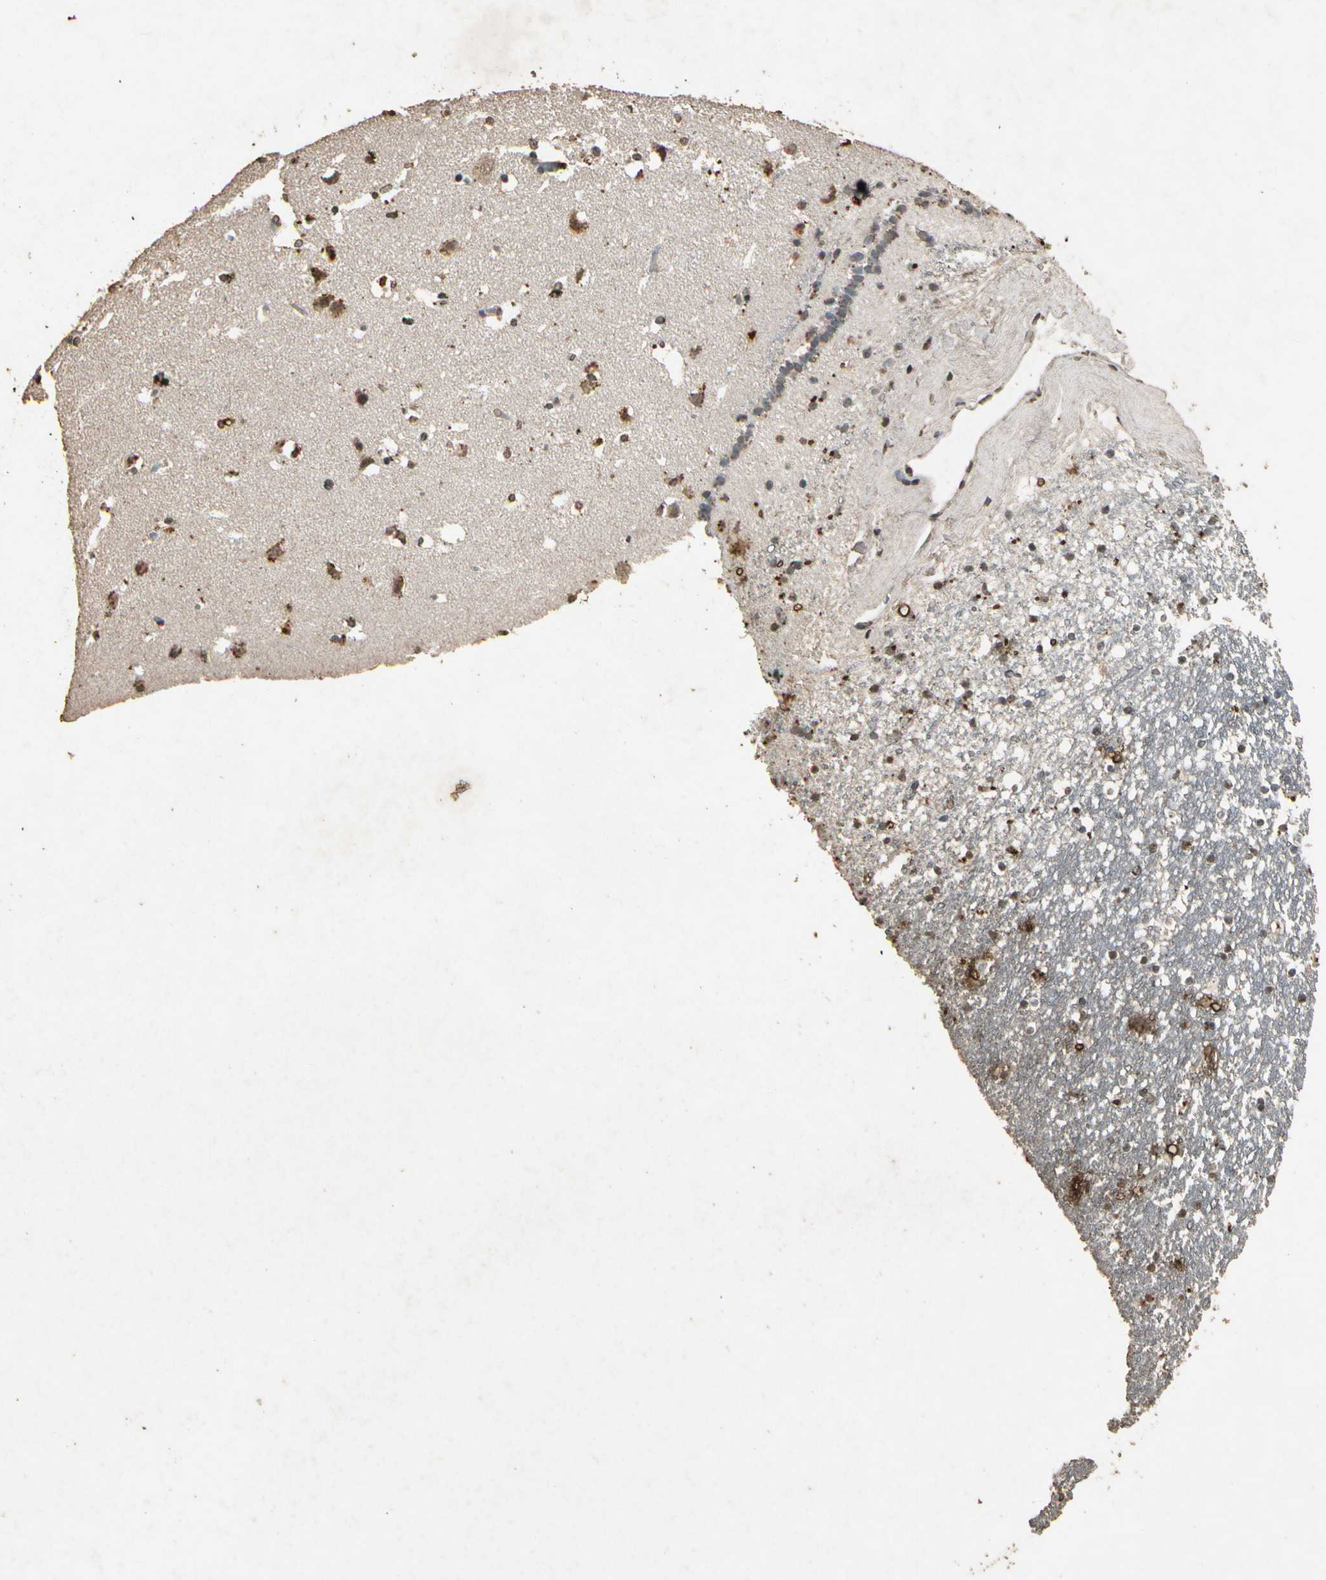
{"staining": {"intensity": "moderate", "quantity": "25%-75%", "location": "cytoplasmic/membranous"}, "tissue": "caudate", "cell_type": "Glial cells", "image_type": "normal", "snomed": [{"axis": "morphology", "description": "Normal tissue, NOS"}, {"axis": "topography", "description": "Lateral ventricle wall"}], "caption": "Protein expression analysis of benign caudate demonstrates moderate cytoplasmic/membranous positivity in about 25%-75% of glial cells. (DAB (3,3'-diaminobenzidine) IHC, brown staining for protein, blue staining for nuclei).", "gene": "GC", "patient": {"sex": "male", "age": 45}}